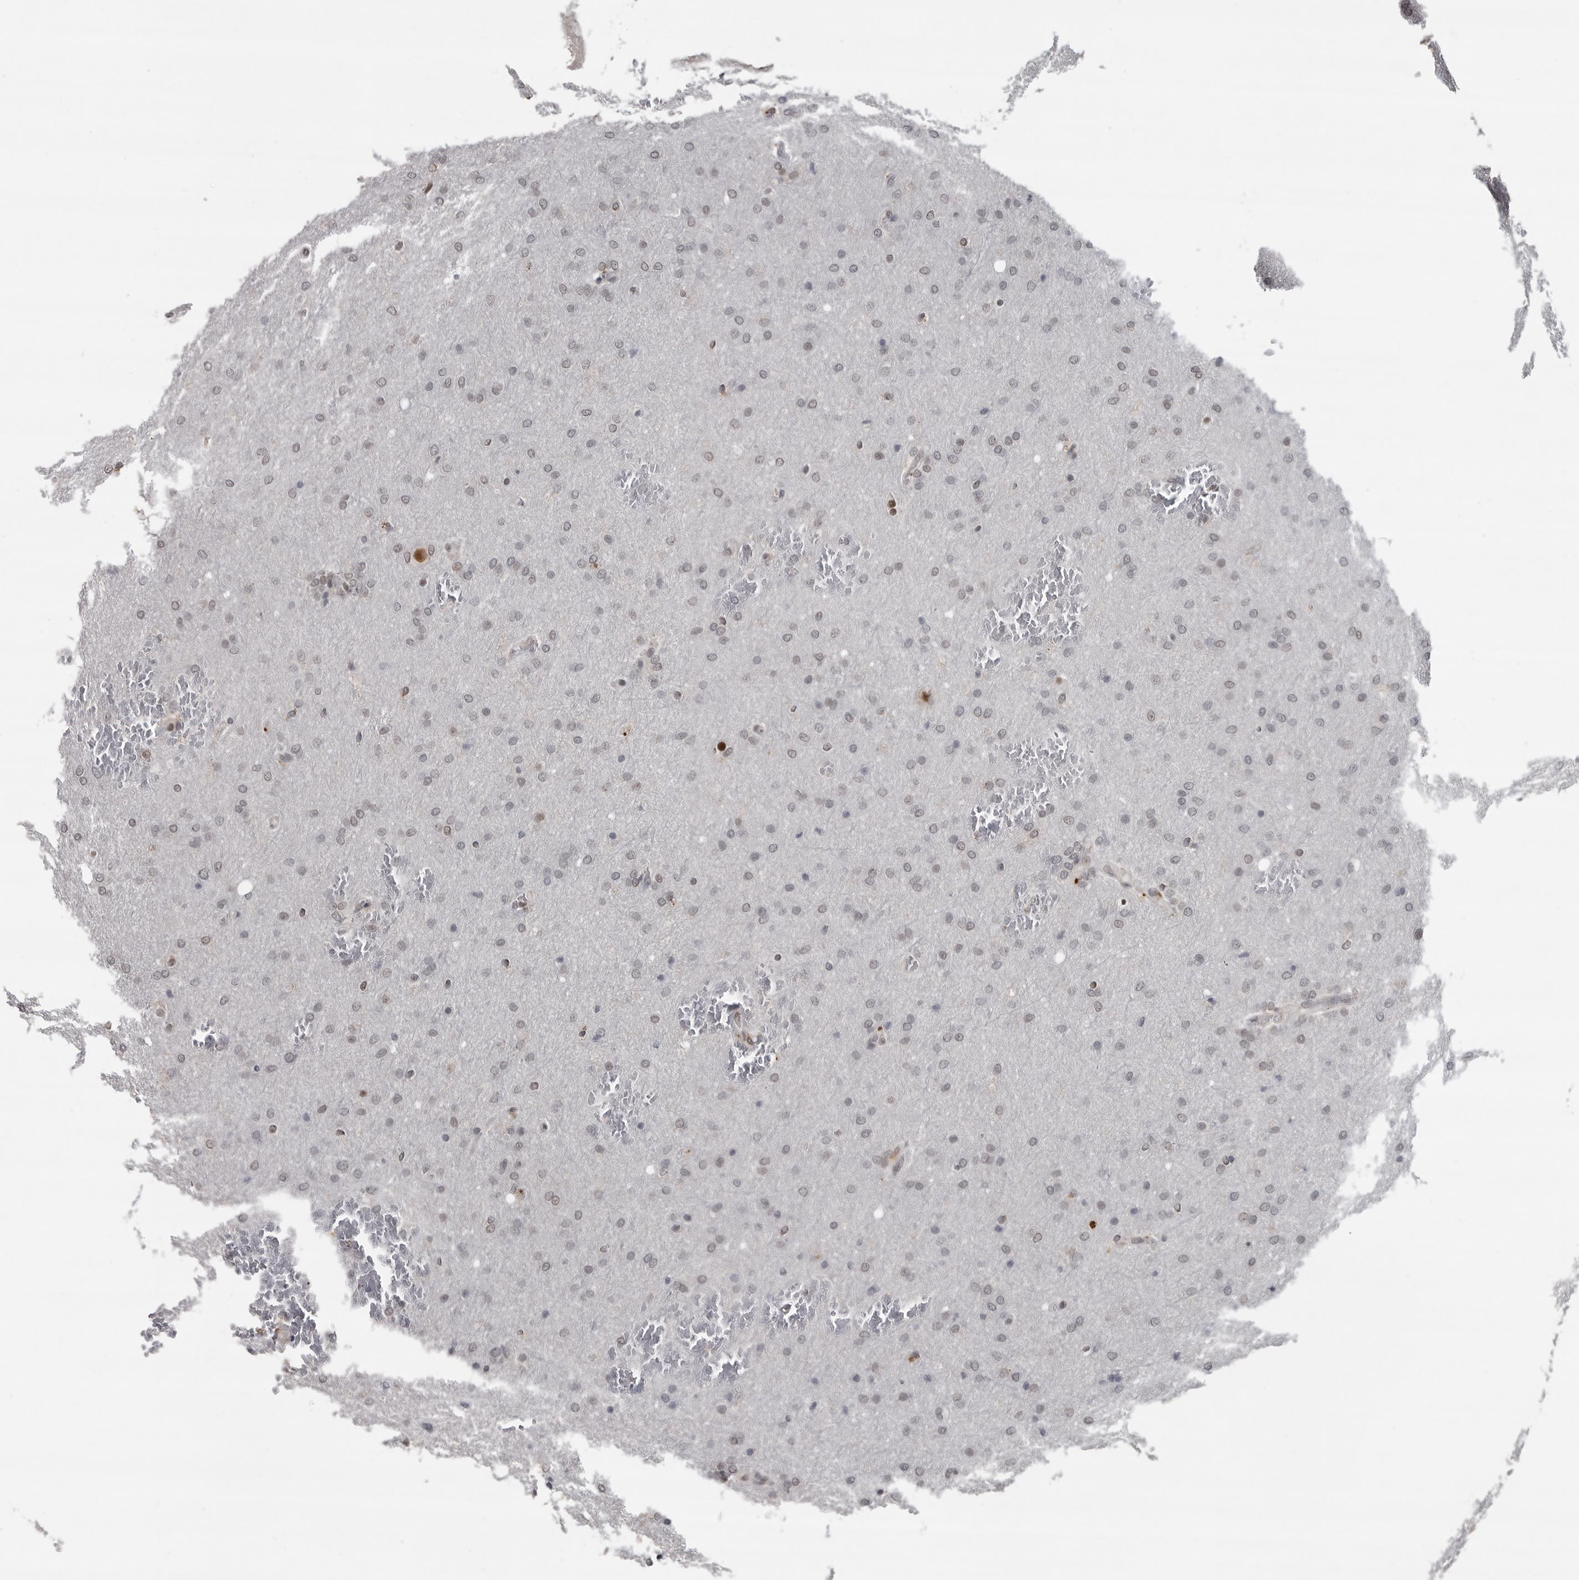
{"staining": {"intensity": "negative", "quantity": "none", "location": "none"}, "tissue": "glioma", "cell_type": "Tumor cells", "image_type": "cancer", "snomed": [{"axis": "morphology", "description": "Glioma, malignant, Low grade"}, {"axis": "topography", "description": "Brain"}], "caption": "A micrograph of human low-grade glioma (malignant) is negative for staining in tumor cells. The staining was performed using DAB to visualize the protein expression in brown, while the nuclei were stained in blue with hematoxylin (Magnification: 20x).", "gene": "C8orf58", "patient": {"sex": "female", "age": 37}}